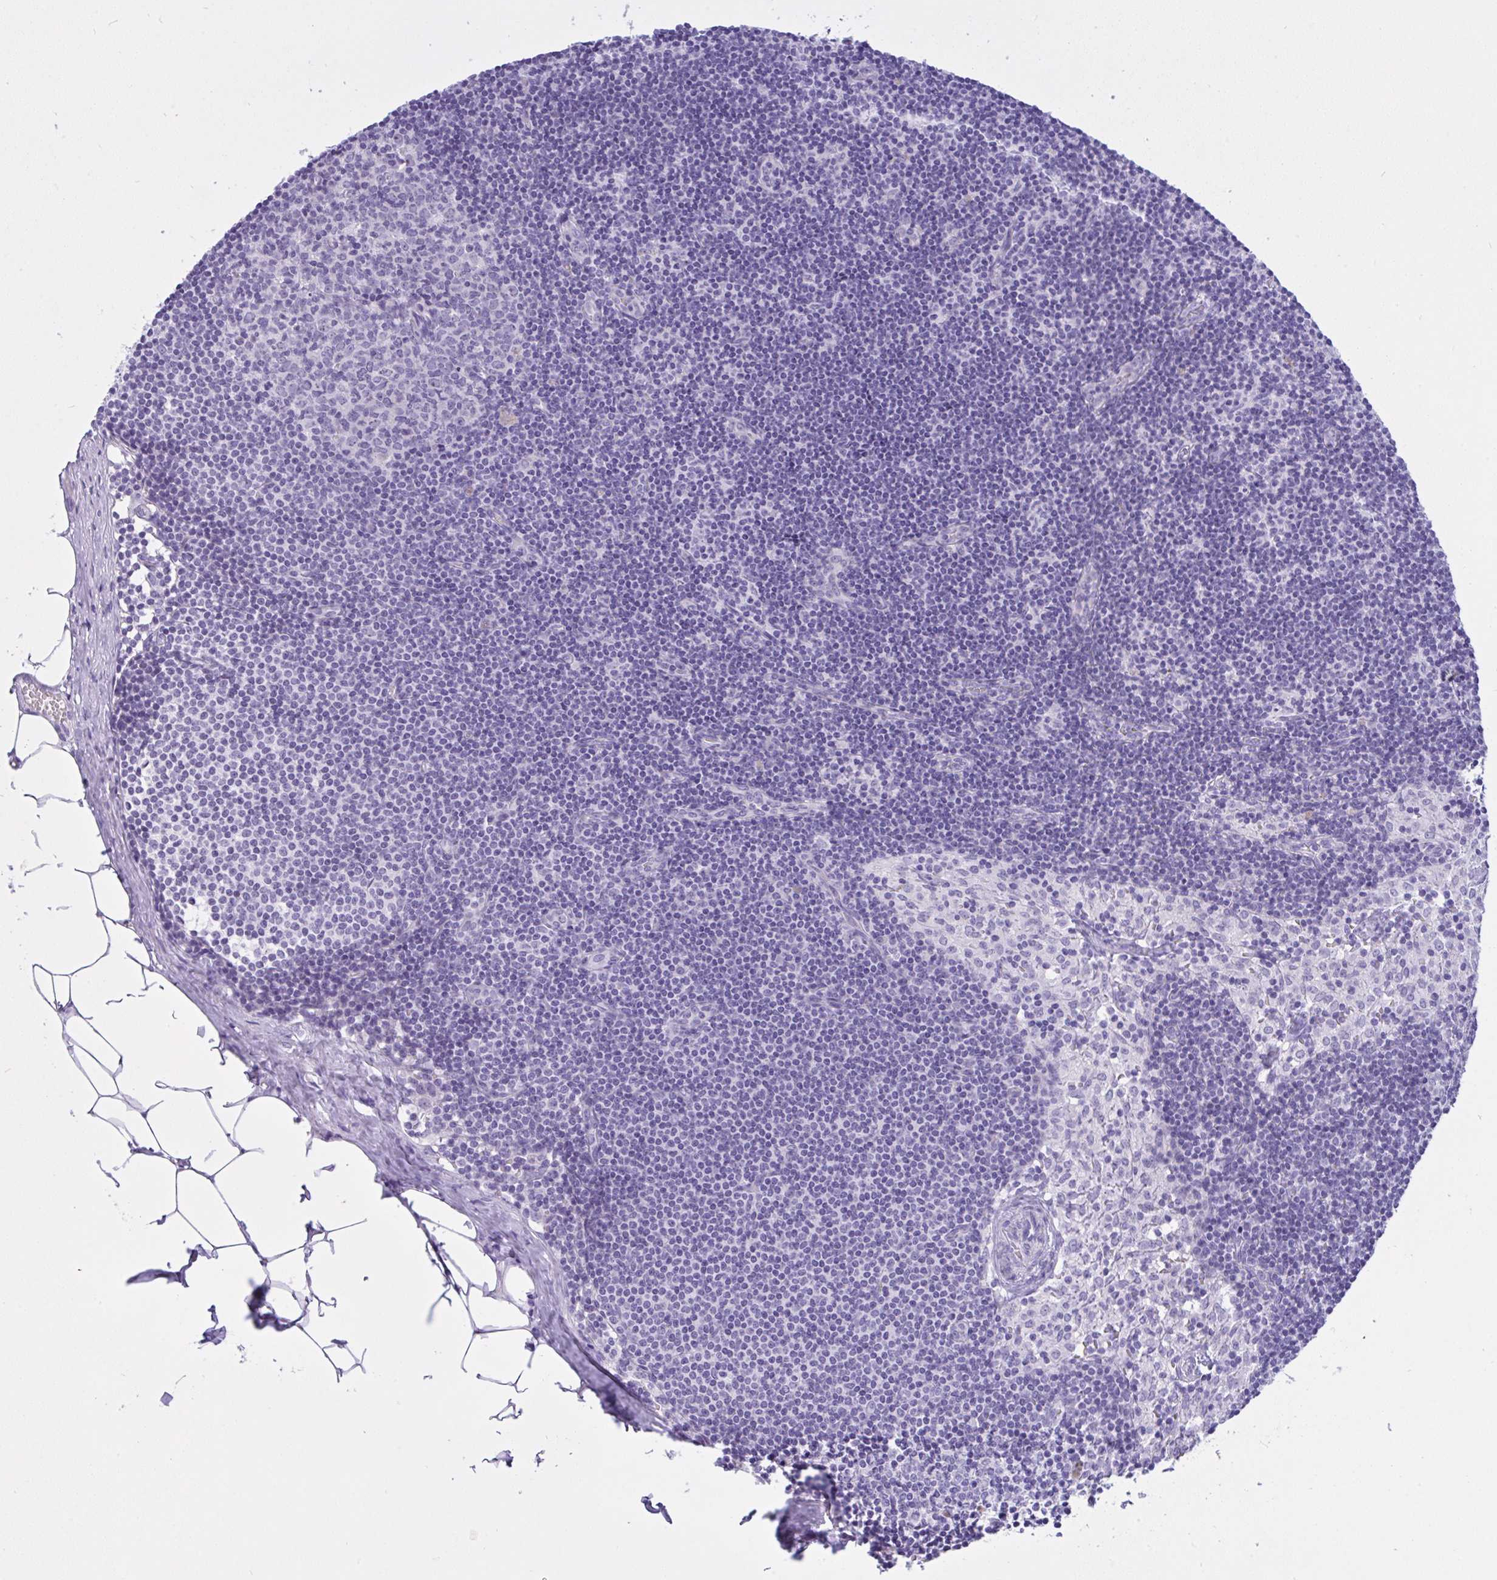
{"staining": {"intensity": "negative", "quantity": "none", "location": "none"}, "tissue": "lymph node", "cell_type": "Germinal center cells", "image_type": "normal", "snomed": [{"axis": "morphology", "description": "Normal tissue, NOS"}, {"axis": "topography", "description": "Lymph node"}], "caption": "DAB immunohistochemical staining of normal lymph node demonstrates no significant staining in germinal center cells. (DAB IHC with hematoxylin counter stain).", "gene": "YBX2", "patient": {"sex": "female", "age": 31}}